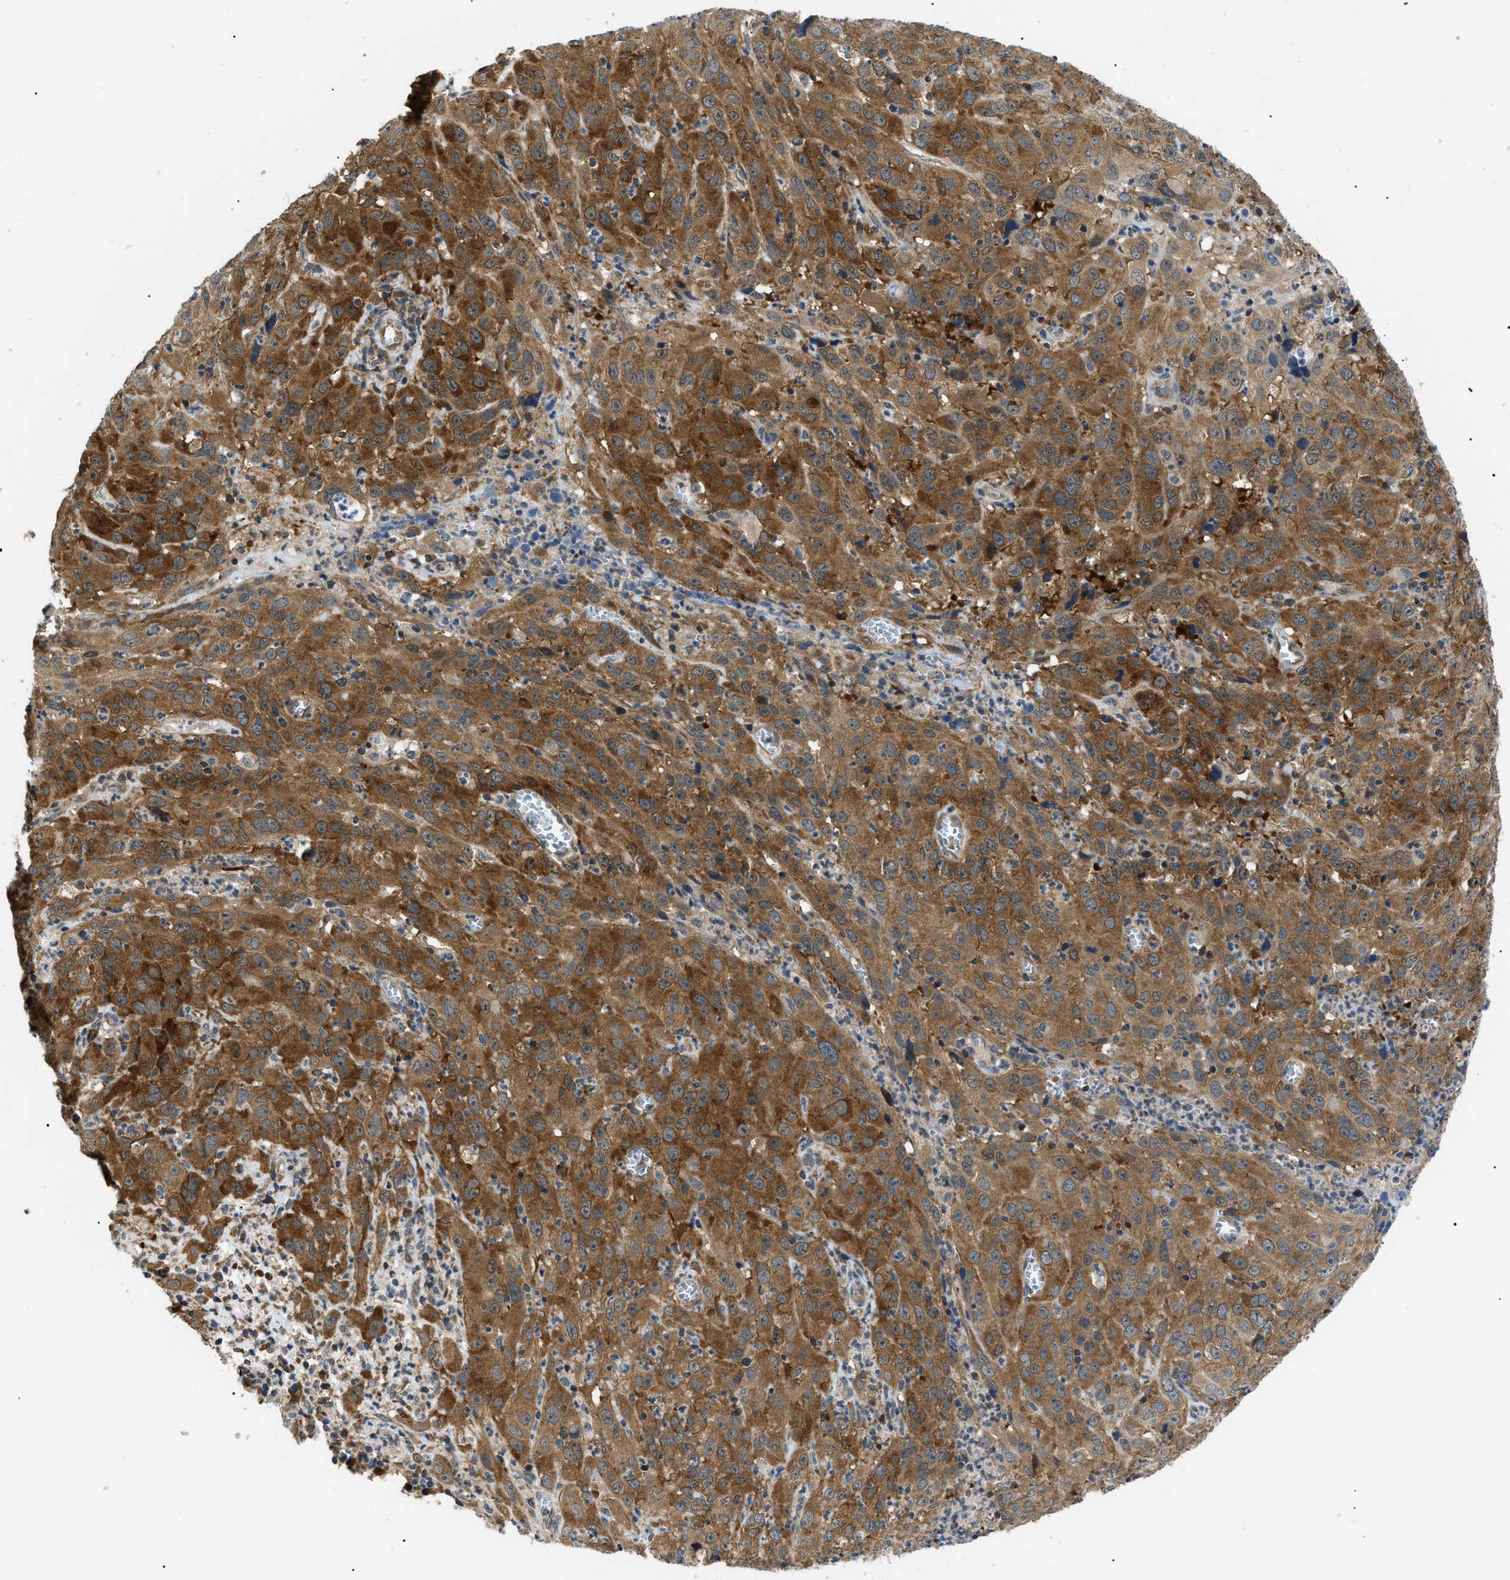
{"staining": {"intensity": "moderate", "quantity": ">75%", "location": "cytoplasmic/membranous"}, "tissue": "cervical cancer", "cell_type": "Tumor cells", "image_type": "cancer", "snomed": [{"axis": "morphology", "description": "Squamous cell carcinoma, NOS"}, {"axis": "topography", "description": "Cervix"}], "caption": "DAB immunohistochemical staining of squamous cell carcinoma (cervical) shows moderate cytoplasmic/membranous protein positivity in approximately >75% of tumor cells.", "gene": "SRPK1", "patient": {"sex": "female", "age": 32}}